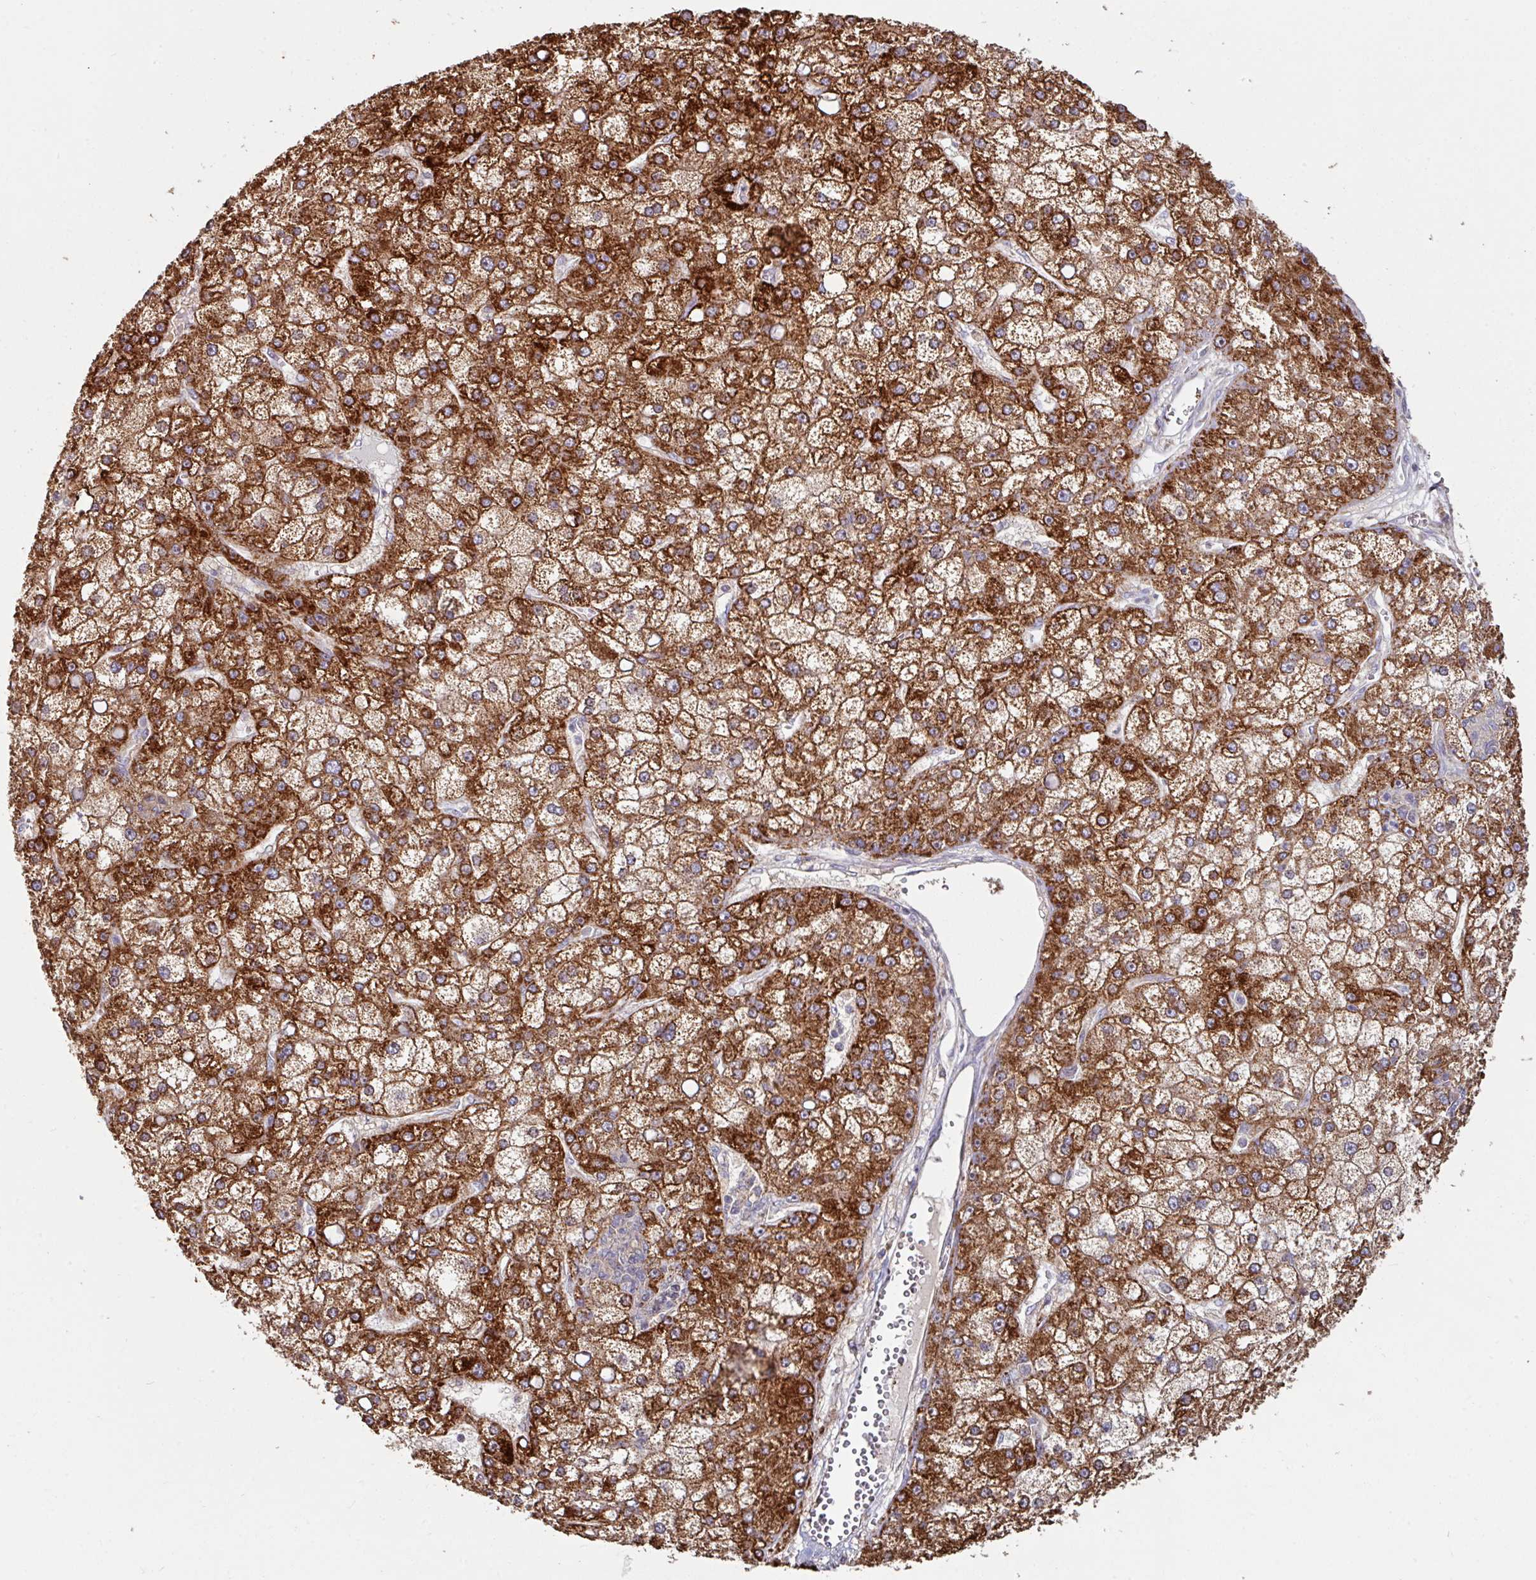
{"staining": {"intensity": "strong", "quantity": ">75%", "location": "cytoplasmic/membranous"}, "tissue": "liver cancer", "cell_type": "Tumor cells", "image_type": "cancer", "snomed": [{"axis": "morphology", "description": "Carcinoma, Hepatocellular, NOS"}, {"axis": "topography", "description": "Liver"}], "caption": "Immunohistochemistry (IHC) of hepatocellular carcinoma (liver) reveals high levels of strong cytoplasmic/membranous expression in about >75% of tumor cells. The staining was performed using DAB to visualize the protein expression in brown, while the nuclei were stained in blue with hematoxylin (Magnification: 20x).", "gene": "OR2D3", "patient": {"sex": "male", "age": 67}}